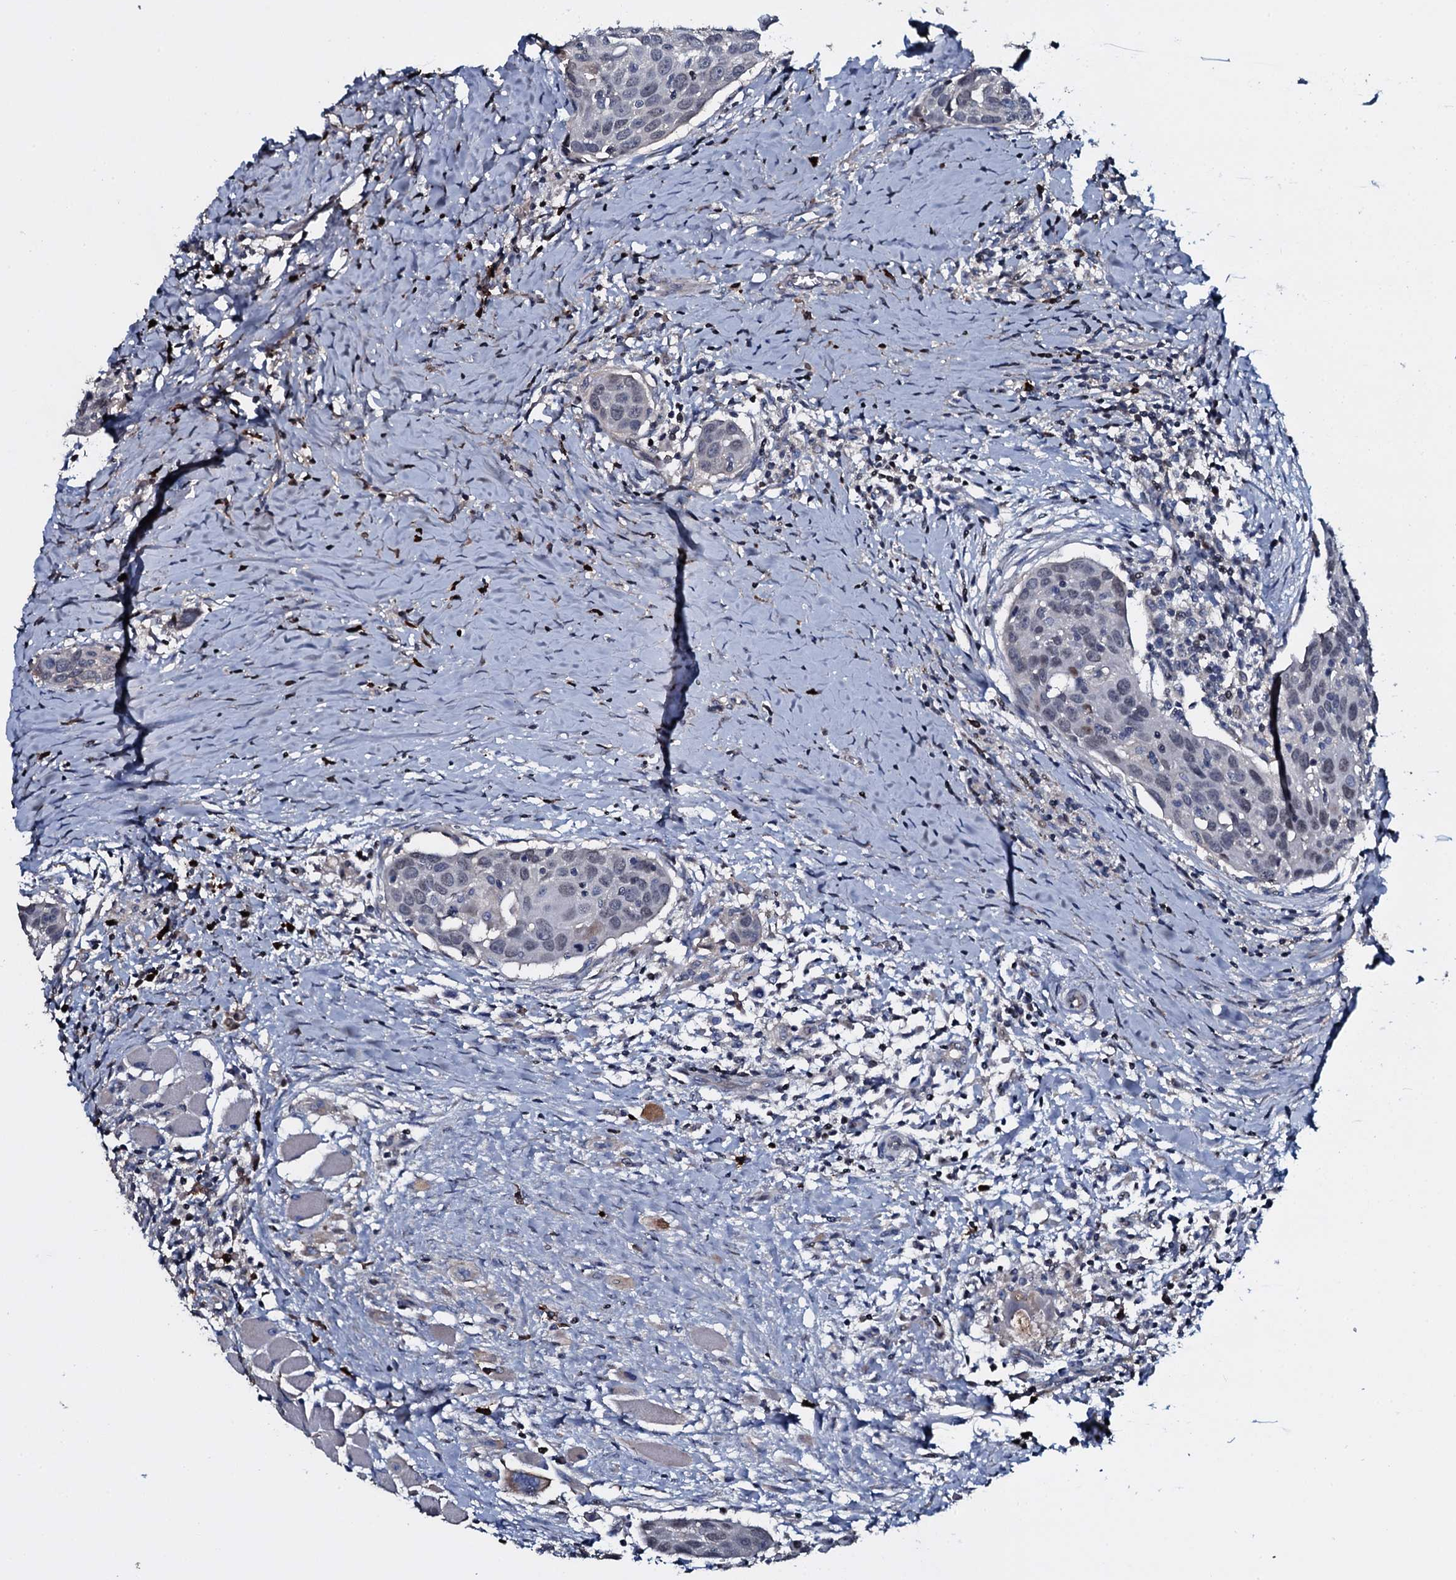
{"staining": {"intensity": "weak", "quantity": "<25%", "location": "nuclear"}, "tissue": "head and neck cancer", "cell_type": "Tumor cells", "image_type": "cancer", "snomed": [{"axis": "morphology", "description": "Squamous cell carcinoma, NOS"}, {"axis": "topography", "description": "Oral tissue"}, {"axis": "topography", "description": "Head-Neck"}], "caption": "DAB (3,3'-diaminobenzidine) immunohistochemical staining of head and neck squamous cell carcinoma reveals no significant positivity in tumor cells. (DAB IHC with hematoxylin counter stain).", "gene": "LYG2", "patient": {"sex": "female", "age": 50}}